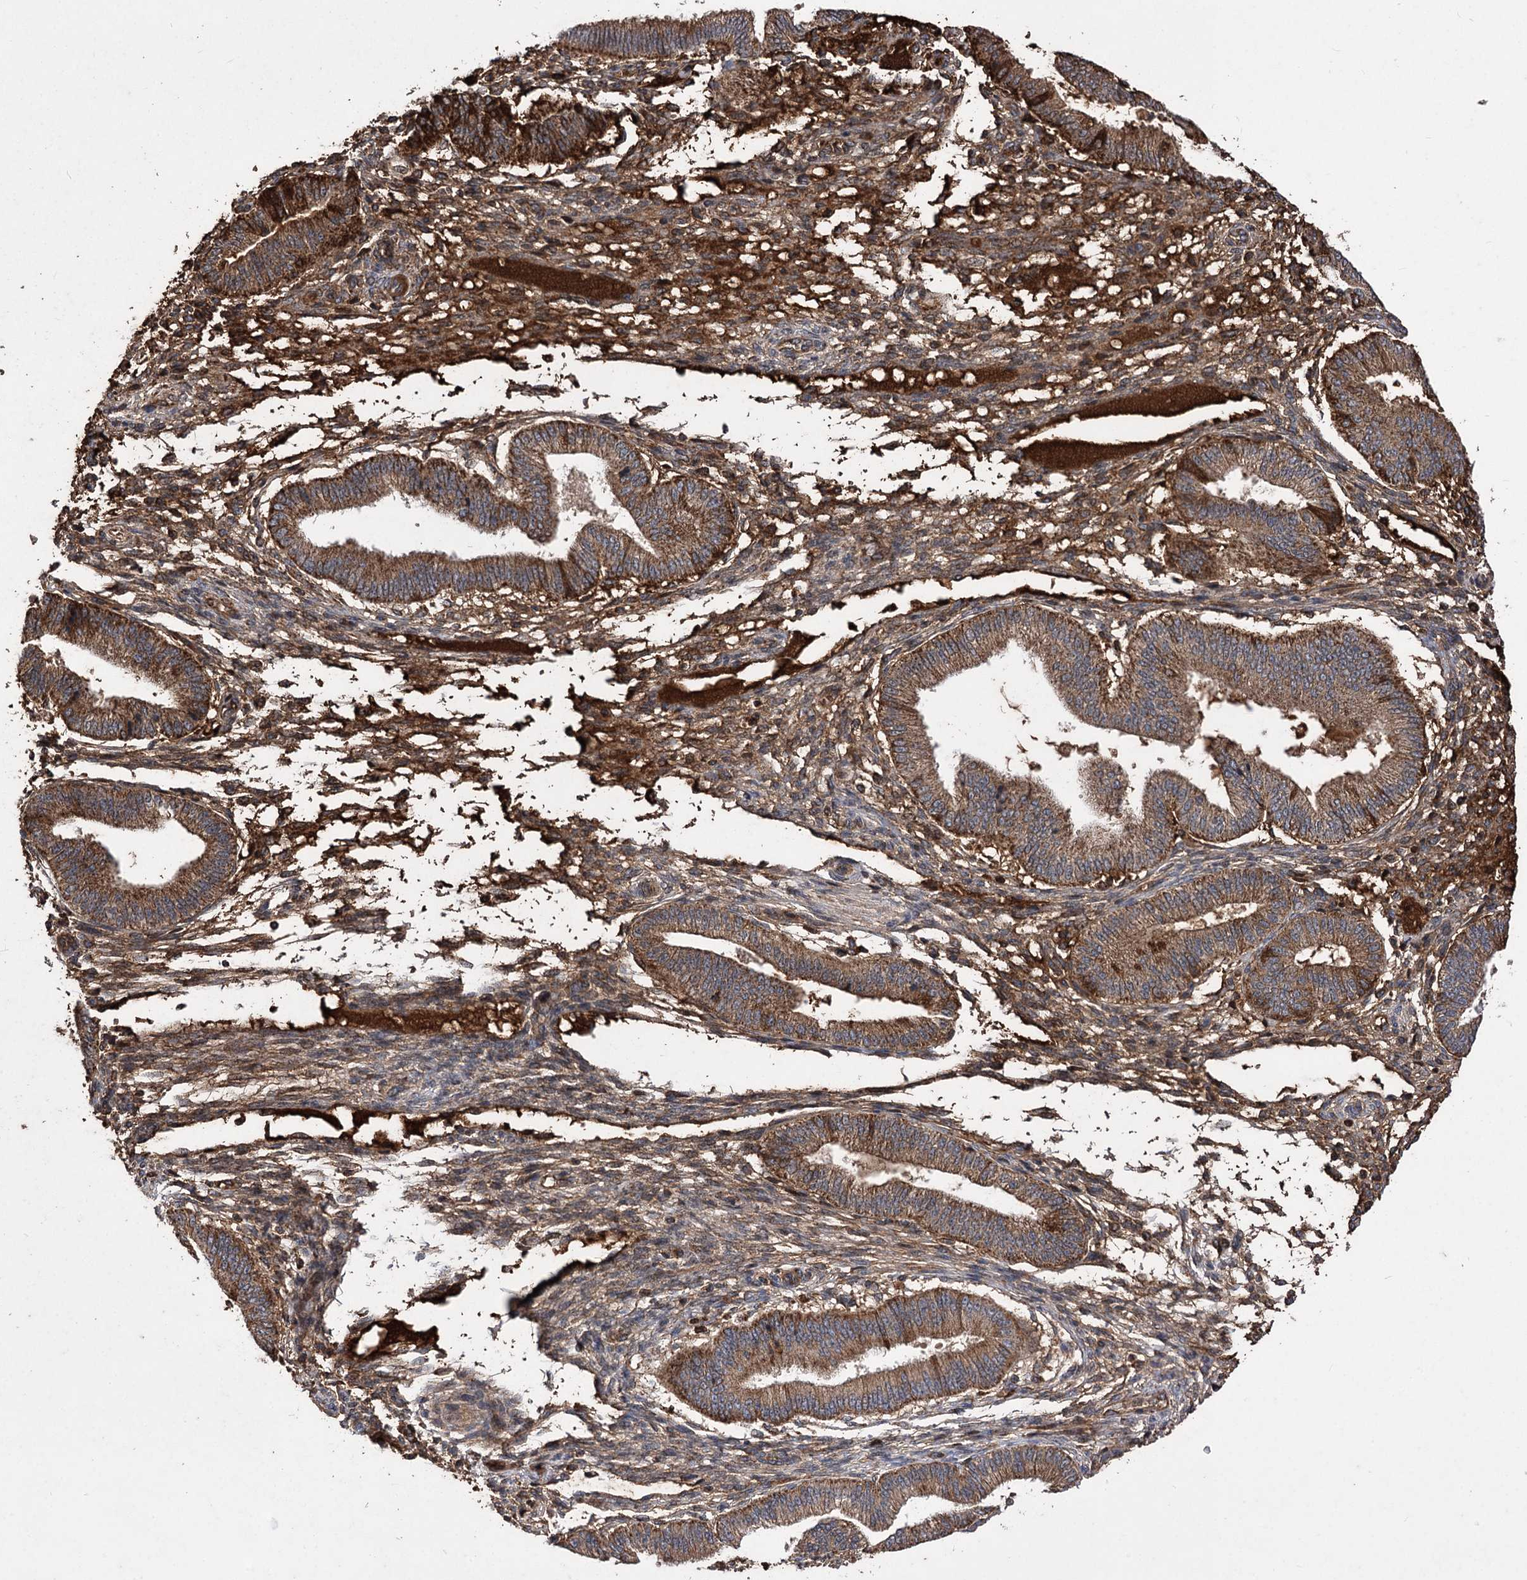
{"staining": {"intensity": "strong", "quantity": "25%-75%", "location": "cytoplasmic/membranous"}, "tissue": "endometrium", "cell_type": "Cells in endometrial stroma", "image_type": "normal", "snomed": [{"axis": "morphology", "description": "Normal tissue, NOS"}, {"axis": "topography", "description": "Endometrium"}], "caption": "Human endometrium stained for a protein (brown) demonstrates strong cytoplasmic/membranous positive expression in approximately 25%-75% of cells in endometrial stroma.", "gene": "RASSF3", "patient": {"sex": "female", "age": 39}}